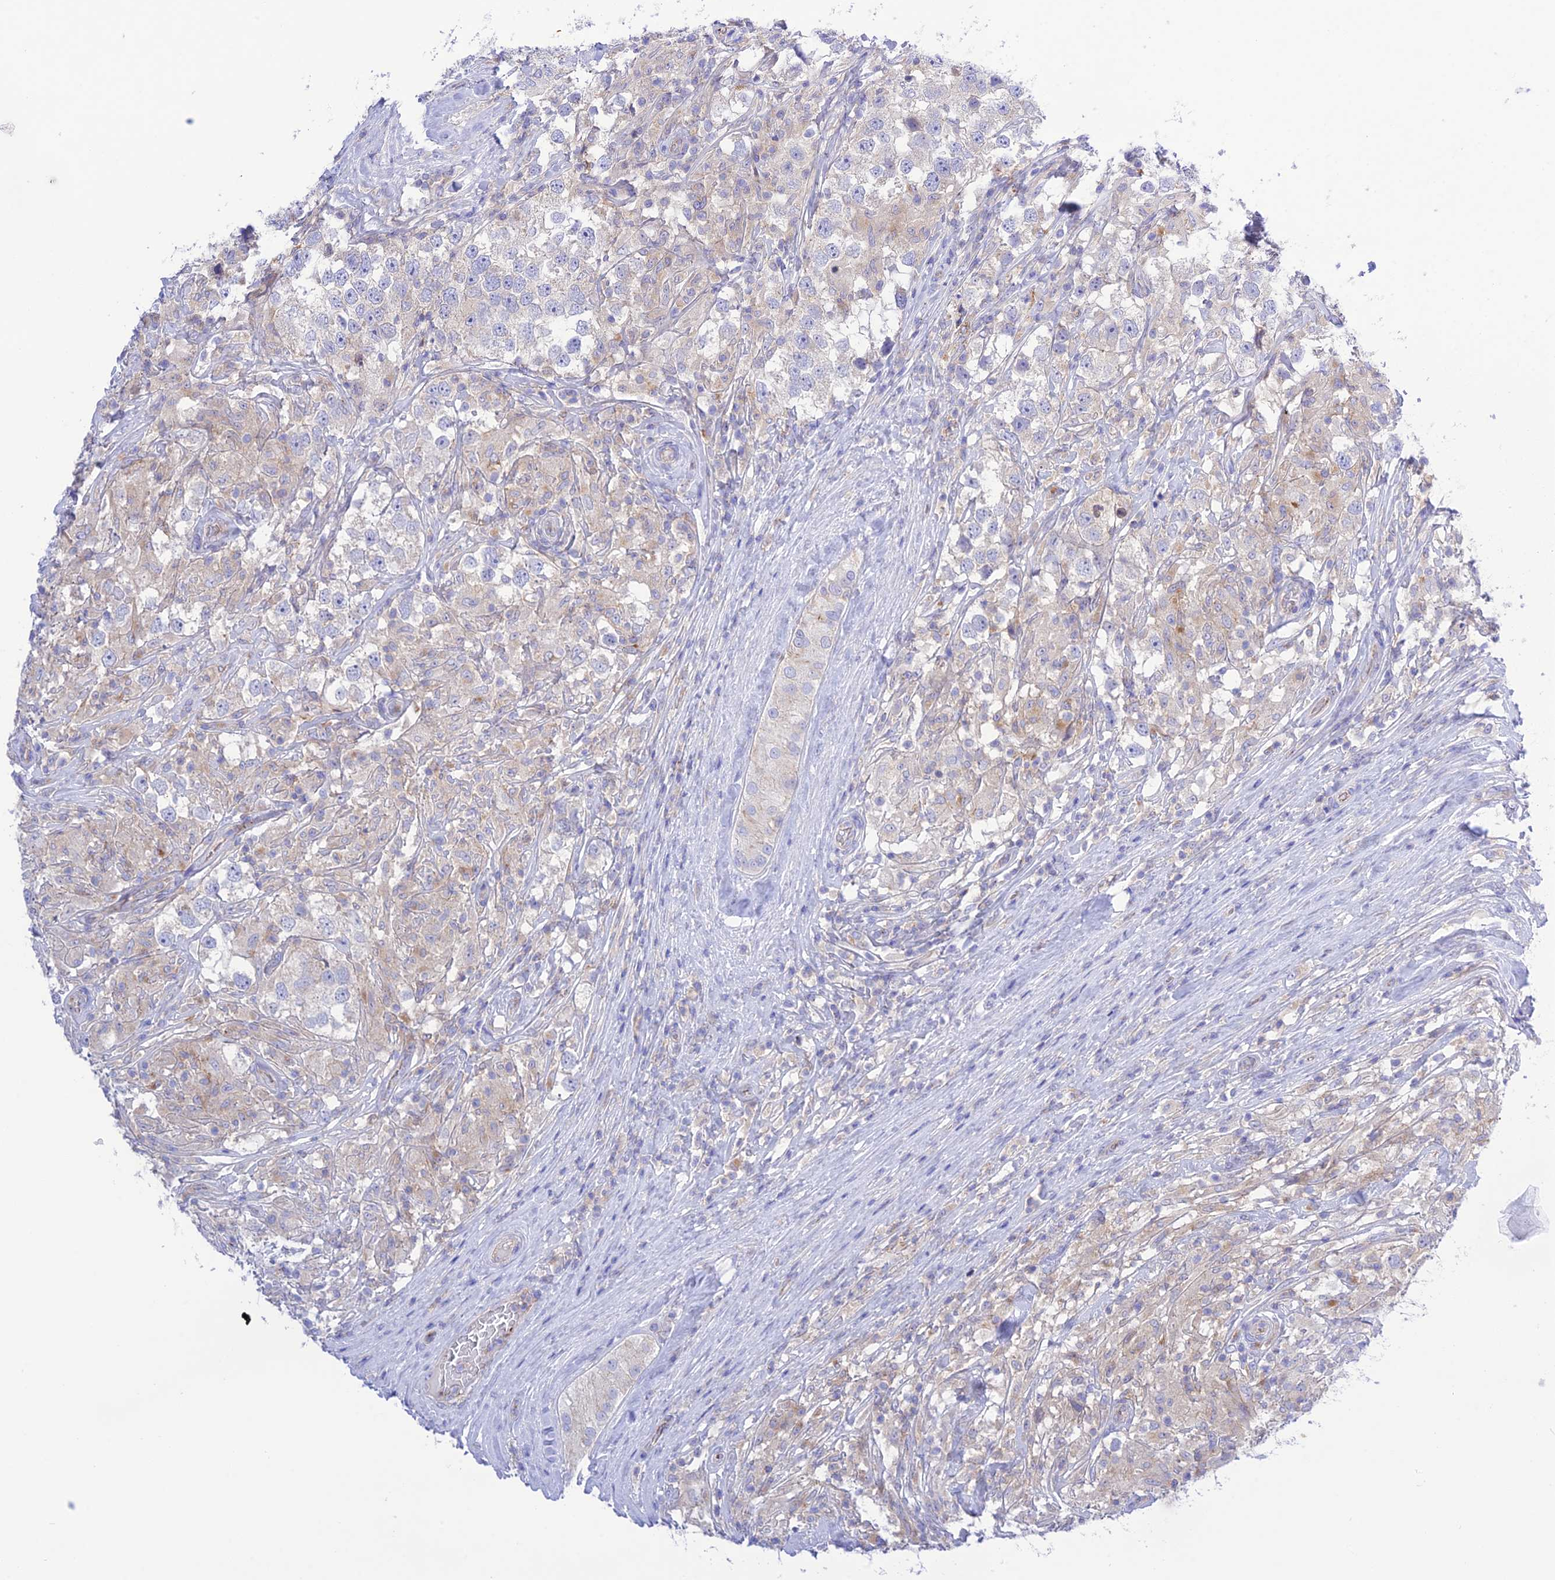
{"staining": {"intensity": "negative", "quantity": "none", "location": "none"}, "tissue": "testis cancer", "cell_type": "Tumor cells", "image_type": "cancer", "snomed": [{"axis": "morphology", "description": "Seminoma, NOS"}, {"axis": "topography", "description": "Testis"}], "caption": "Immunohistochemistry (IHC) image of neoplastic tissue: human testis cancer (seminoma) stained with DAB demonstrates no significant protein staining in tumor cells. Brightfield microscopy of immunohistochemistry (IHC) stained with DAB (brown) and hematoxylin (blue), captured at high magnification.", "gene": "CHSY3", "patient": {"sex": "male", "age": 46}}